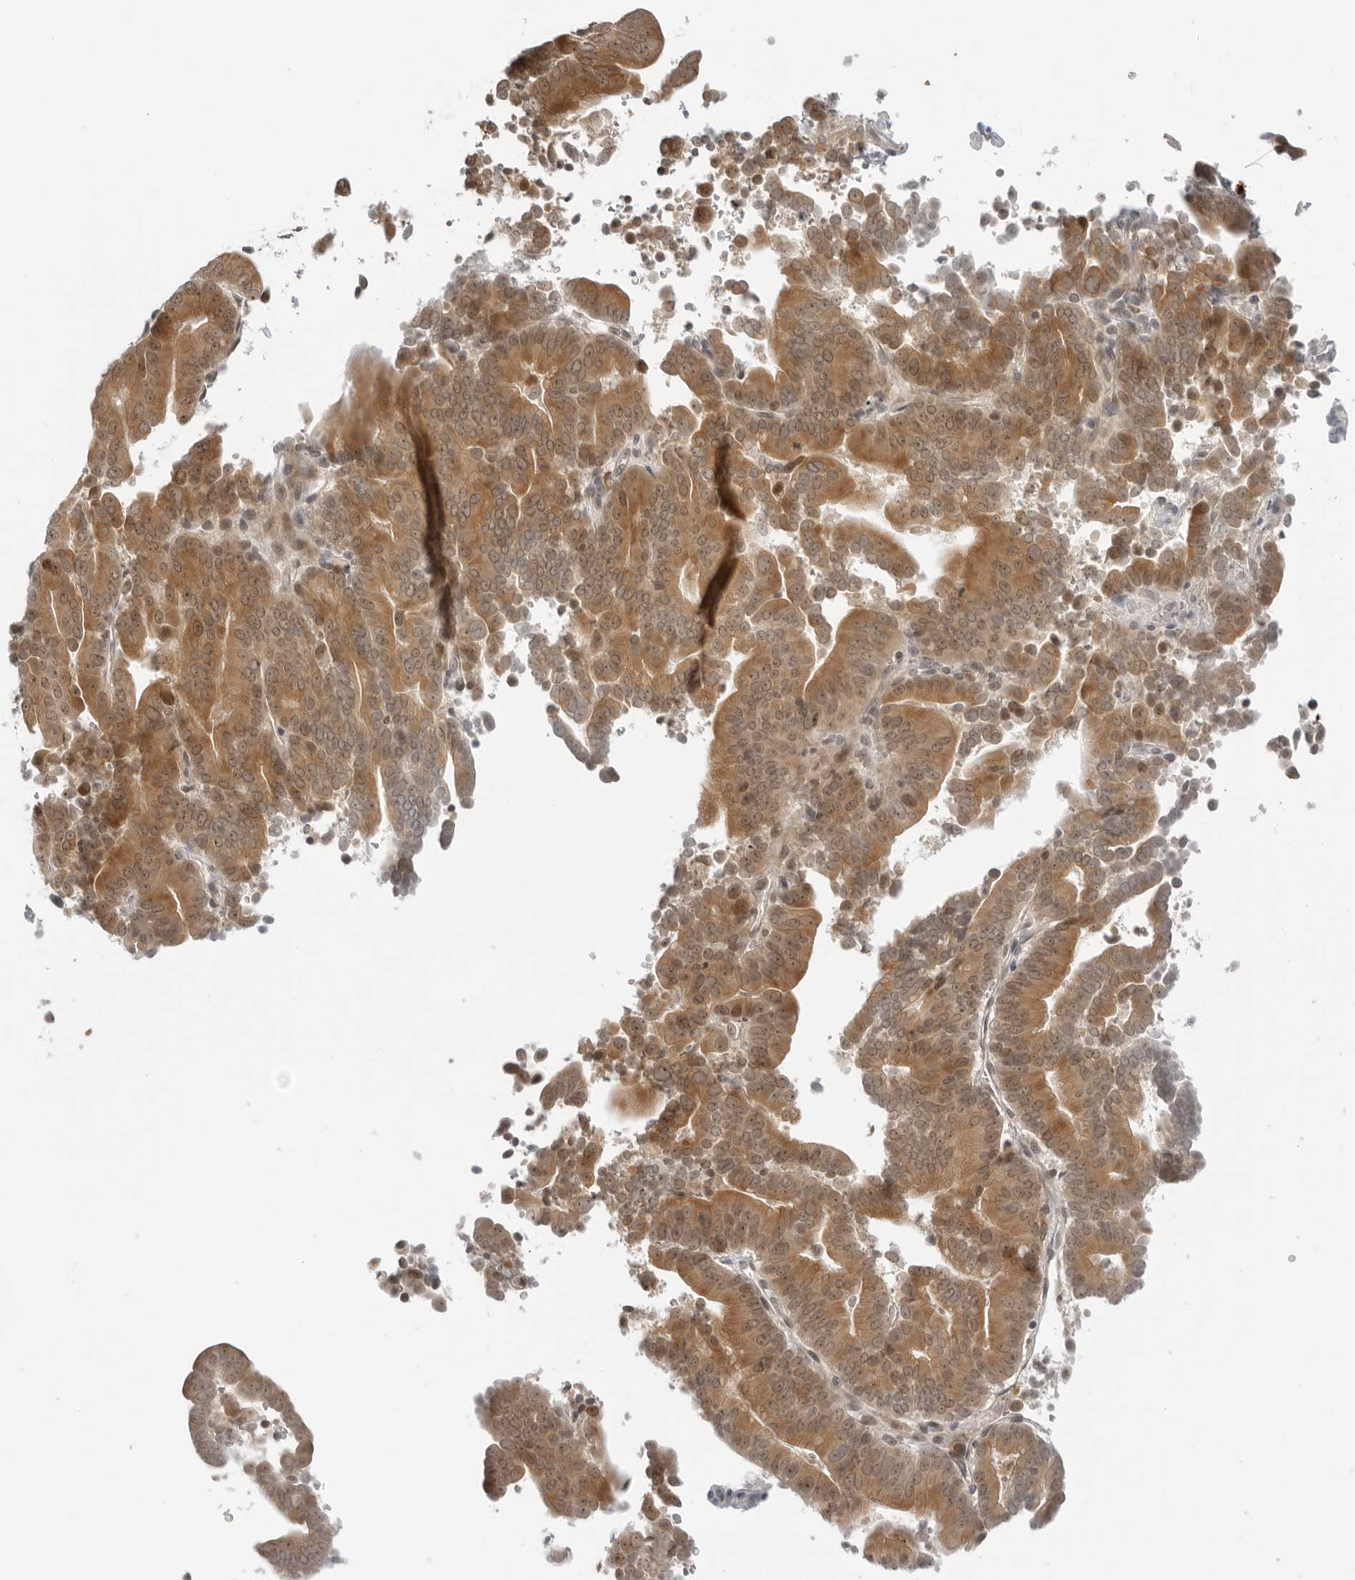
{"staining": {"intensity": "moderate", "quantity": ">75%", "location": "cytoplasmic/membranous"}, "tissue": "liver cancer", "cell_type": "Tumor cells", "image_type": "cancer", "snomed": [{"axis": "morphology", "description": "Cholangiocarcinoma"}, {"axis": "topography", "description": "Liver"}], "caption": "DAB (3,3'-diaminobenzidine) immunohistochemical staining of liver cholangiocarcinoma exhibits moderate cytoplasmic/membranous protein expression in approximately >75% of tumor cells.", "gene": "SUGCT", "patient": {"sex": "female", "age": 75}}